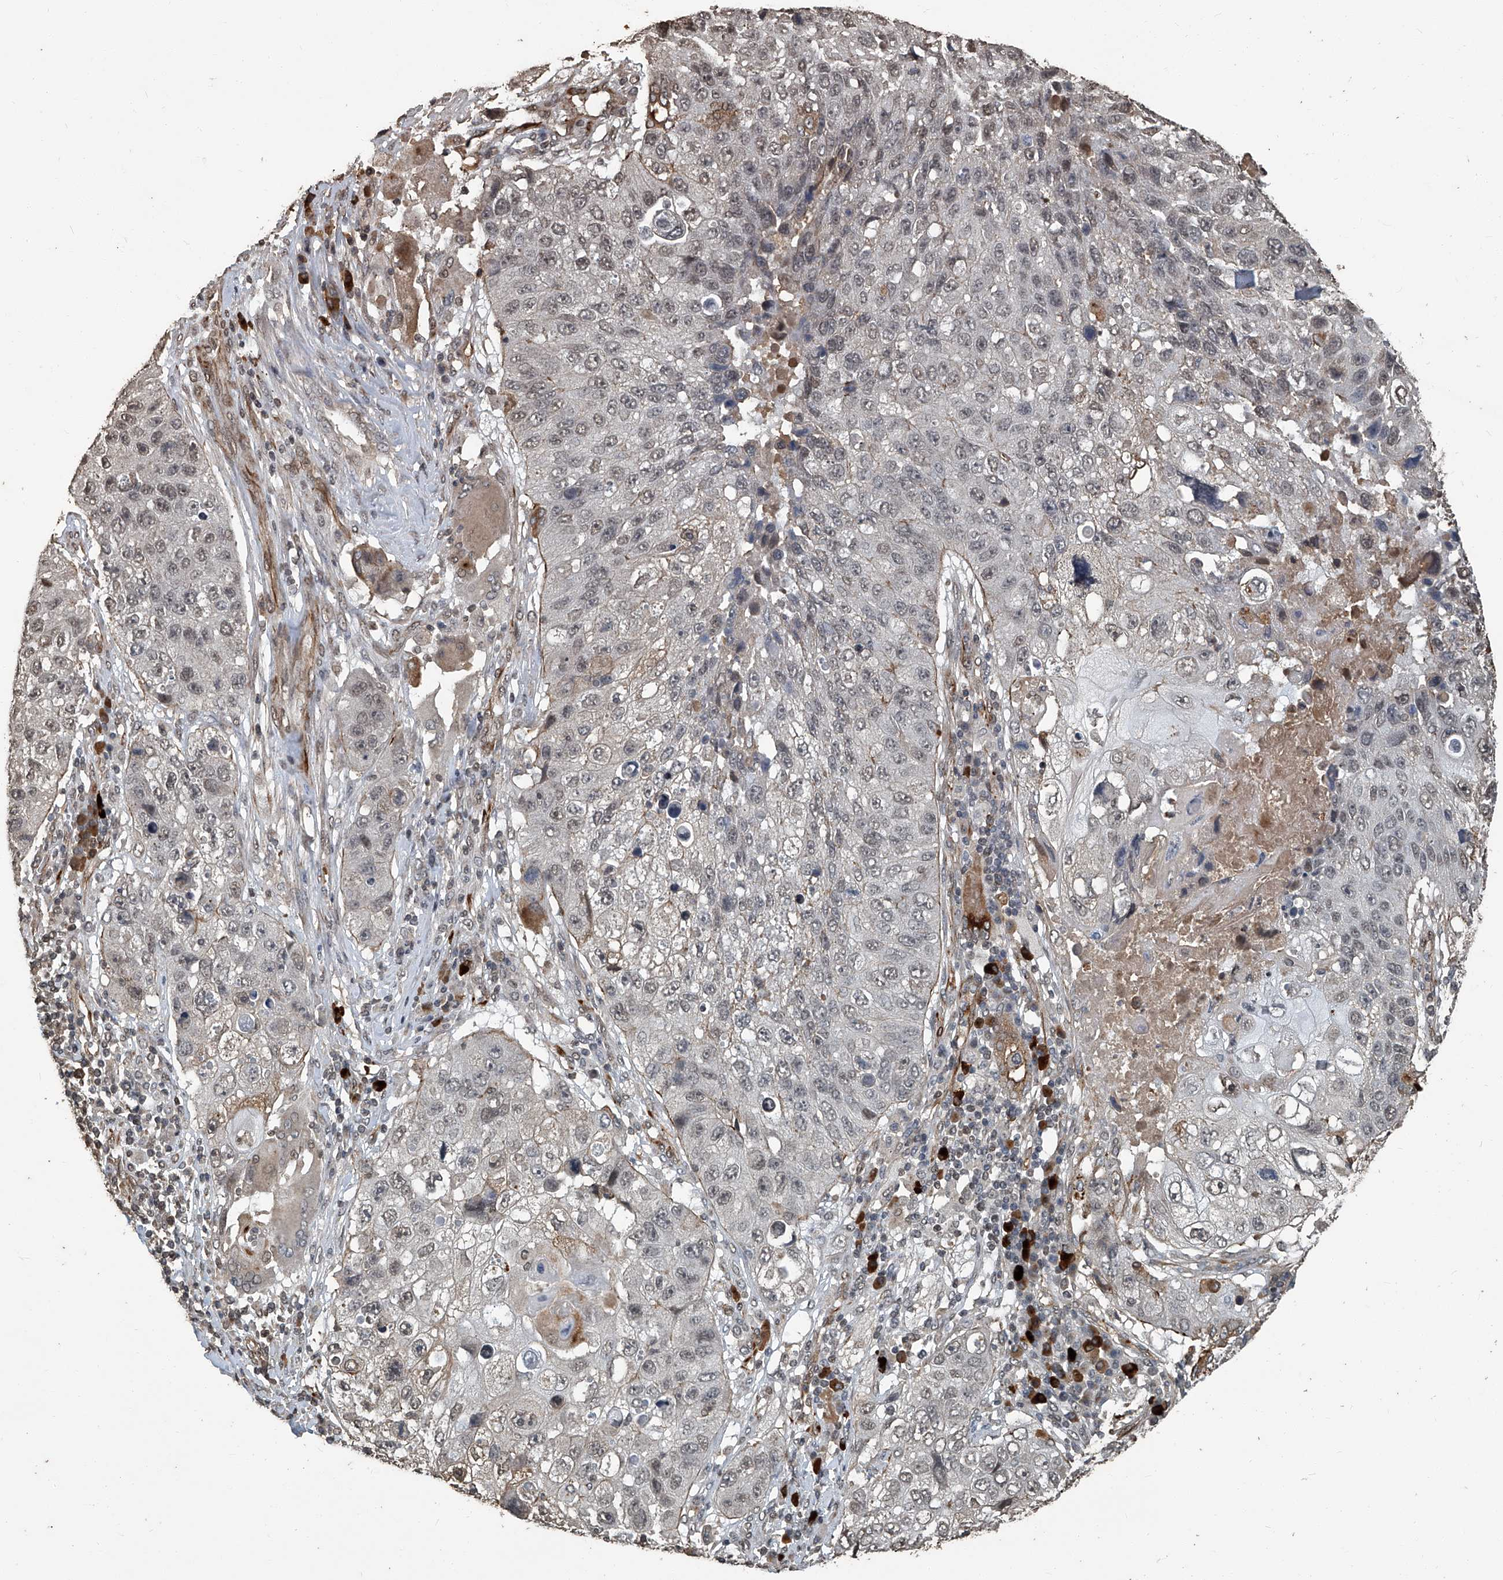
{"staining": {"intensity": "weak", "quantity": "<25%", "location": "nuclear"}, "tissue": "lung cancer", "cell_type": "Tumor cells", "image_type": "cancer", "snomed": [{"axis": "morphology", "description": "Squamous cell carcinoma, NOS"}, {"axis": "topography", "description": "Lung"}], "caption": "Tumor cells show no significant protein positivity in lung cancer.", "gene": "GPR132", "patient": {"sex": "male", "age": 61}}